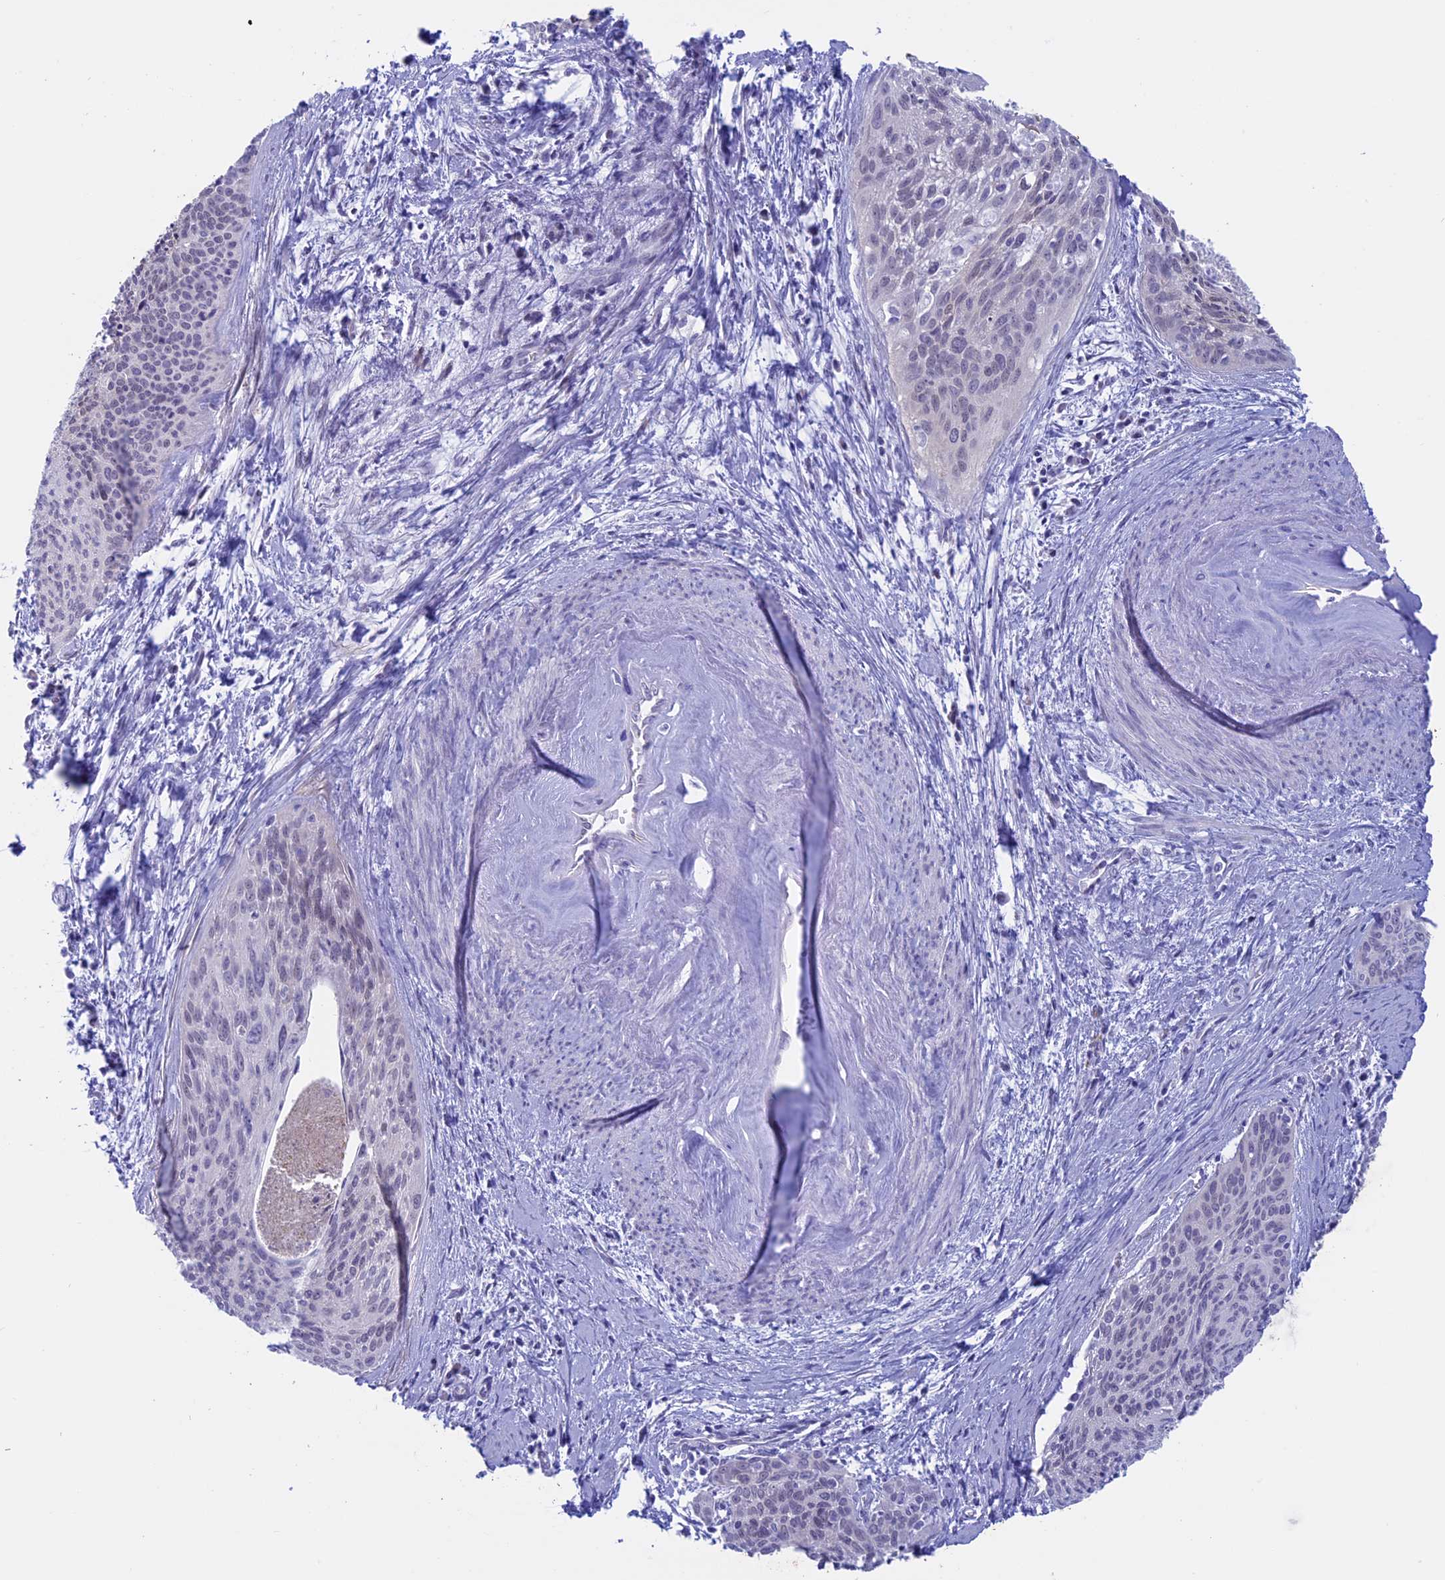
{"staining": {"intensity": "weak", "quantity": "<25%", "location": "nuclear"}, "tissue": "cervical cancer", "cell_type": "Tumor cells", "image_type": "cancer", "snomed": [{"axis": "morphology", "description": "Squamous cell carcinoma, NOS"}, {"axis": "topography", "description": "Cervix"}], "caption": "There is no significant positivity in tumor cells of cervical cancer (squamous cell carcinoma). (DAB immunohistochemistry, high magnification).", "gene": "LHFPL2", "patient": {"sex": "female", "age": 55}}